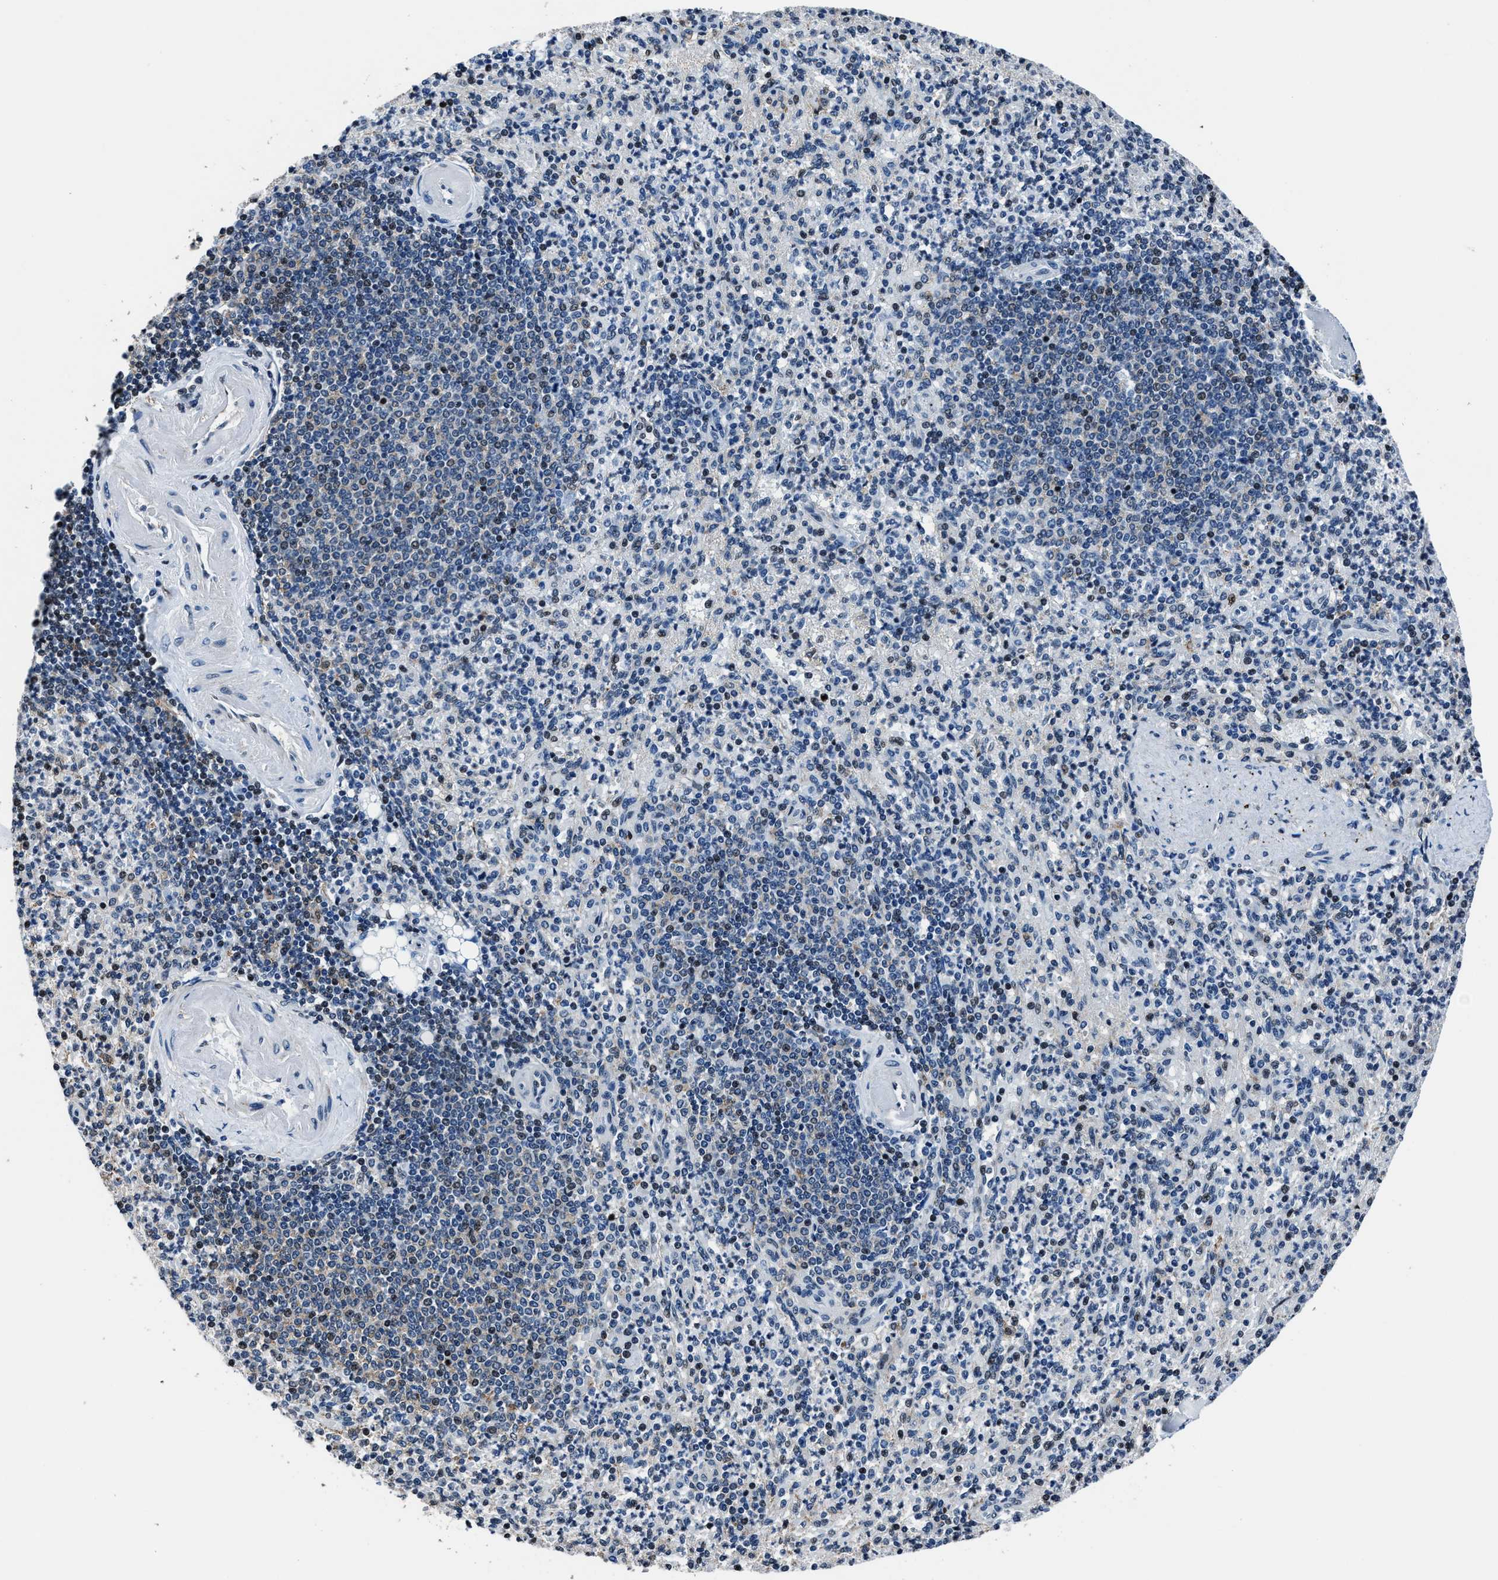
{"staining": {"intensity": "weak", "quantity": "<25%", "location": "nuclear"}, "tissue": "spleen", "cell_type": "Cells in red pulp", "image_type": "normal", "snomed": [{"axis": "morphology", "description": "Normal tissue, NOS"}, {"axis": "topography", "description": "Spleen"}], "caption": "DAB (3,3'-diaminobenzidine) immunohistochemical staining of benign human spleen demonstrates no significant staining in cells in red pulp.", "gene": "PPIE", "patient": {"sex": "female", "age": 74}}